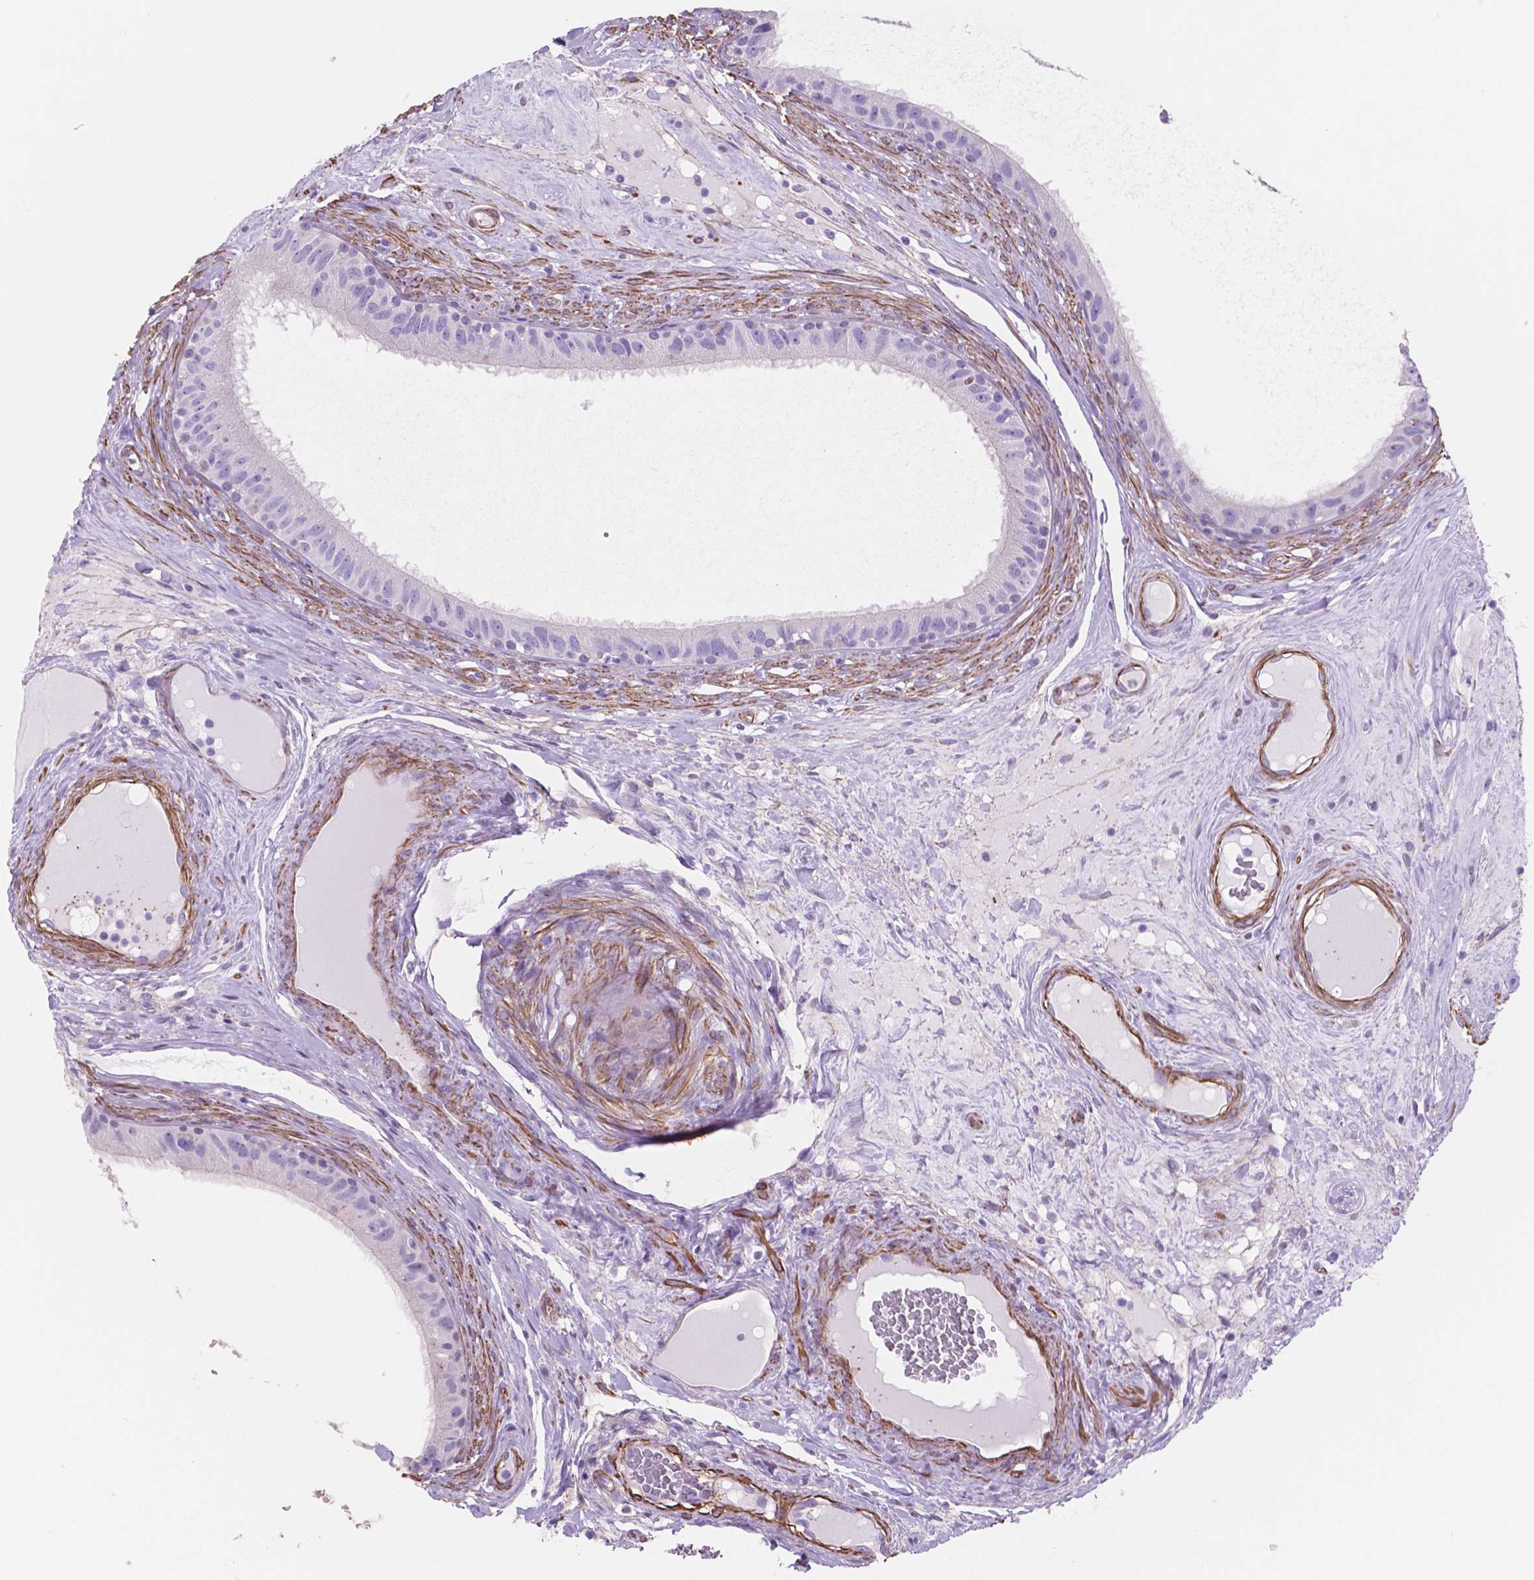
{"staining": {"intensity": "negative", "quantity": "none", "location": "none"}, "tissue": "epididymis", "cell_type": "Glandular cells", "image_type": "normal", "snomed": [{"axis": "morphology", "description": "Normal tissue, NOS"}, {"axis": "topography", "description": "Epididymis"}], "caption": "Immunohistochemistry image of normal epididymis stained for a protein (brown), which demonstrates no expression in glandular cells. The staining was performed using DAB (3,3'-diaminobenzidine) to visualize the protein expression in brown, while the nuclei were stained in blue with hematoxylin (Magnification: 20x).", "gene": "TOR2A", "patient": {"sex": "male", "age": 59}}